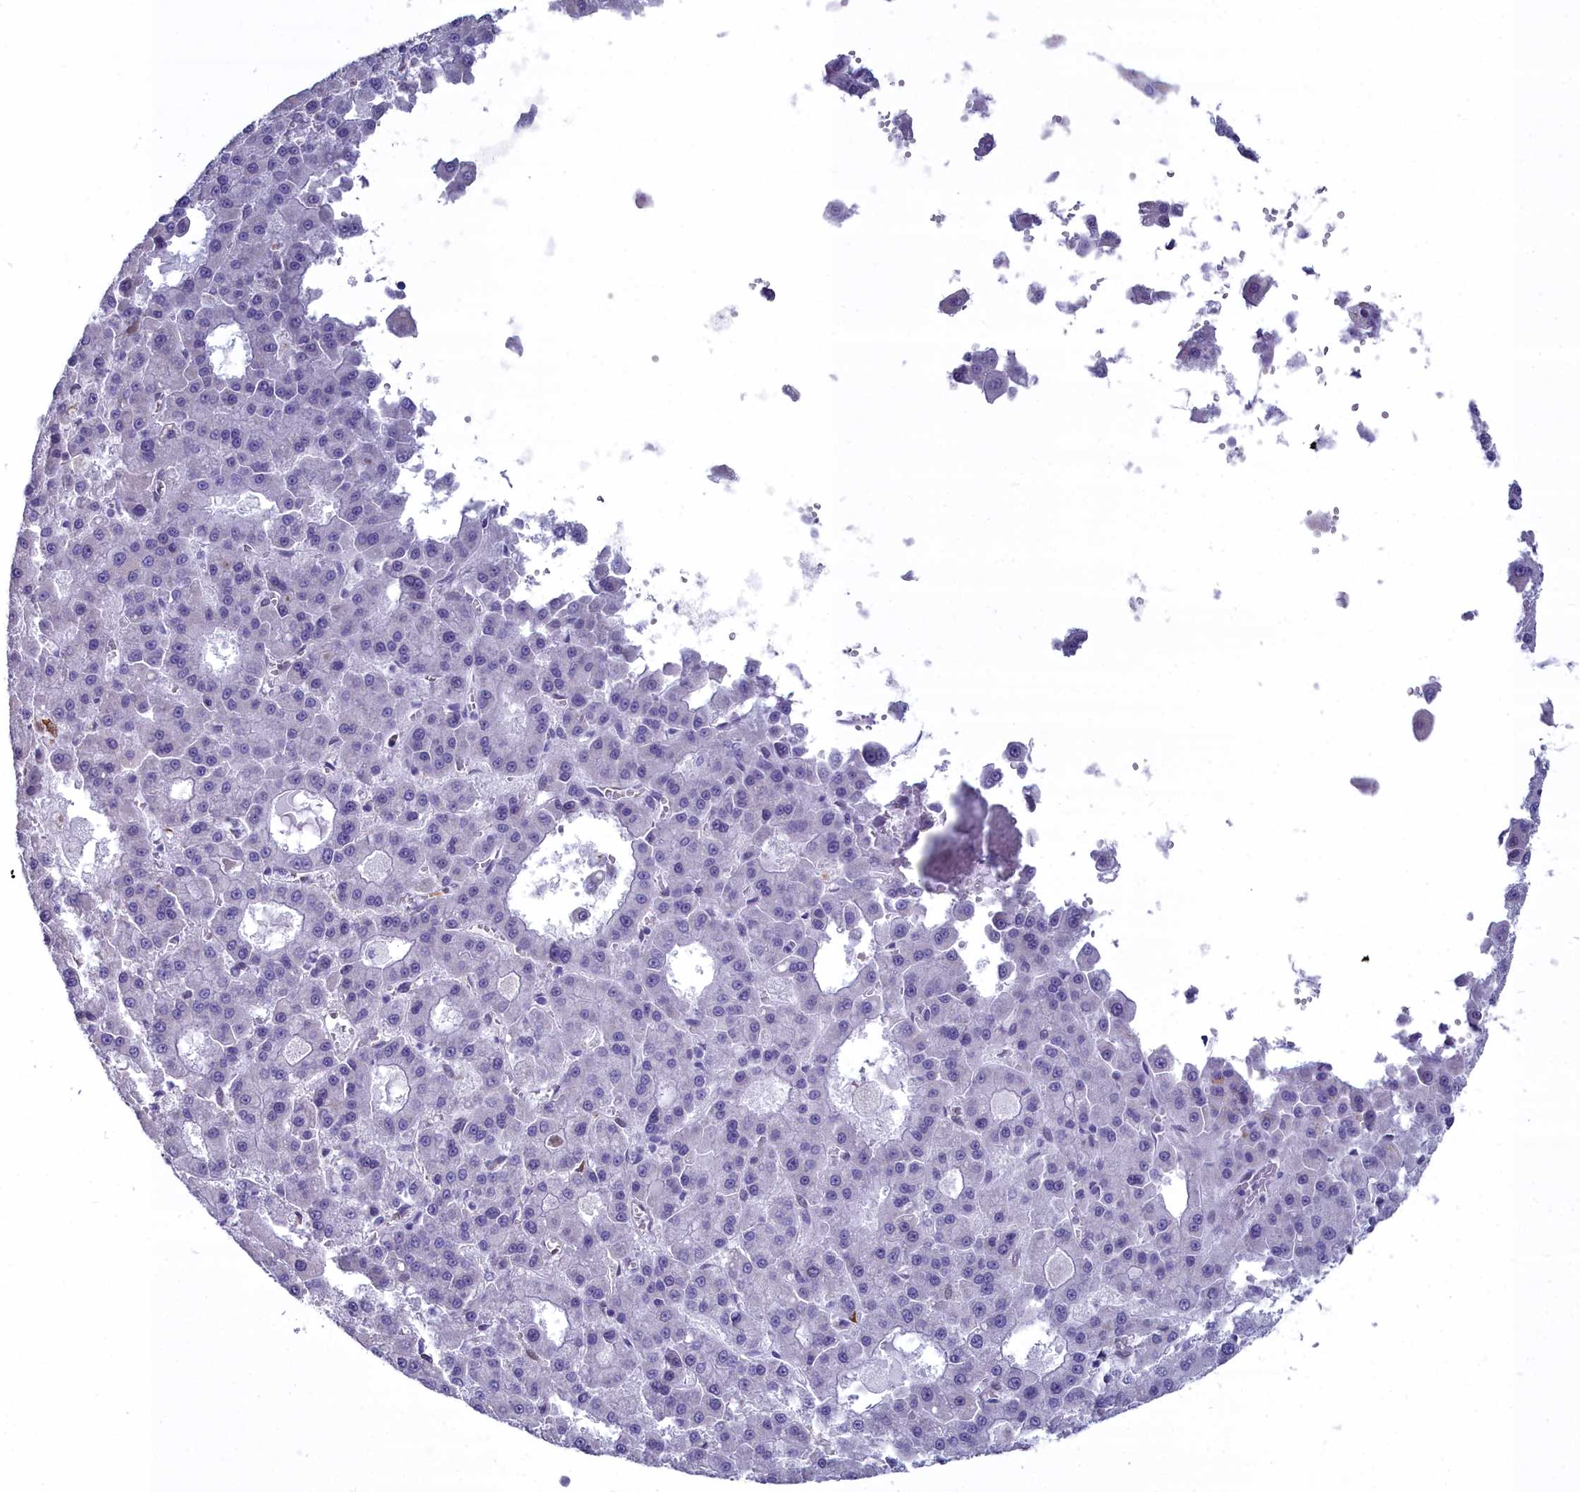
{"staining": {"intensity": "negative", "quantity": "none", "location": "none"}, "tissue": "liver cancer", "cell_type": "Tumor cells", "image_type": "cancer", "snomed": [{"axis": "morphology", "description": "Carcinoma, Hepatocellular, NOS"}, {"axis": "topography", "description": "Liver"}], "caption": "Immunohistochemistry (IHC) photomicrograph of neoplastic tissue: human liver cancer (hepatocellular carcinoma) stained with DAB (3,3'-diaminobenzidine) reveals no significant protein staining in tumor cells.", "gene": "PPP1R14A", "patient": {"sex": "male", "age": 70}}